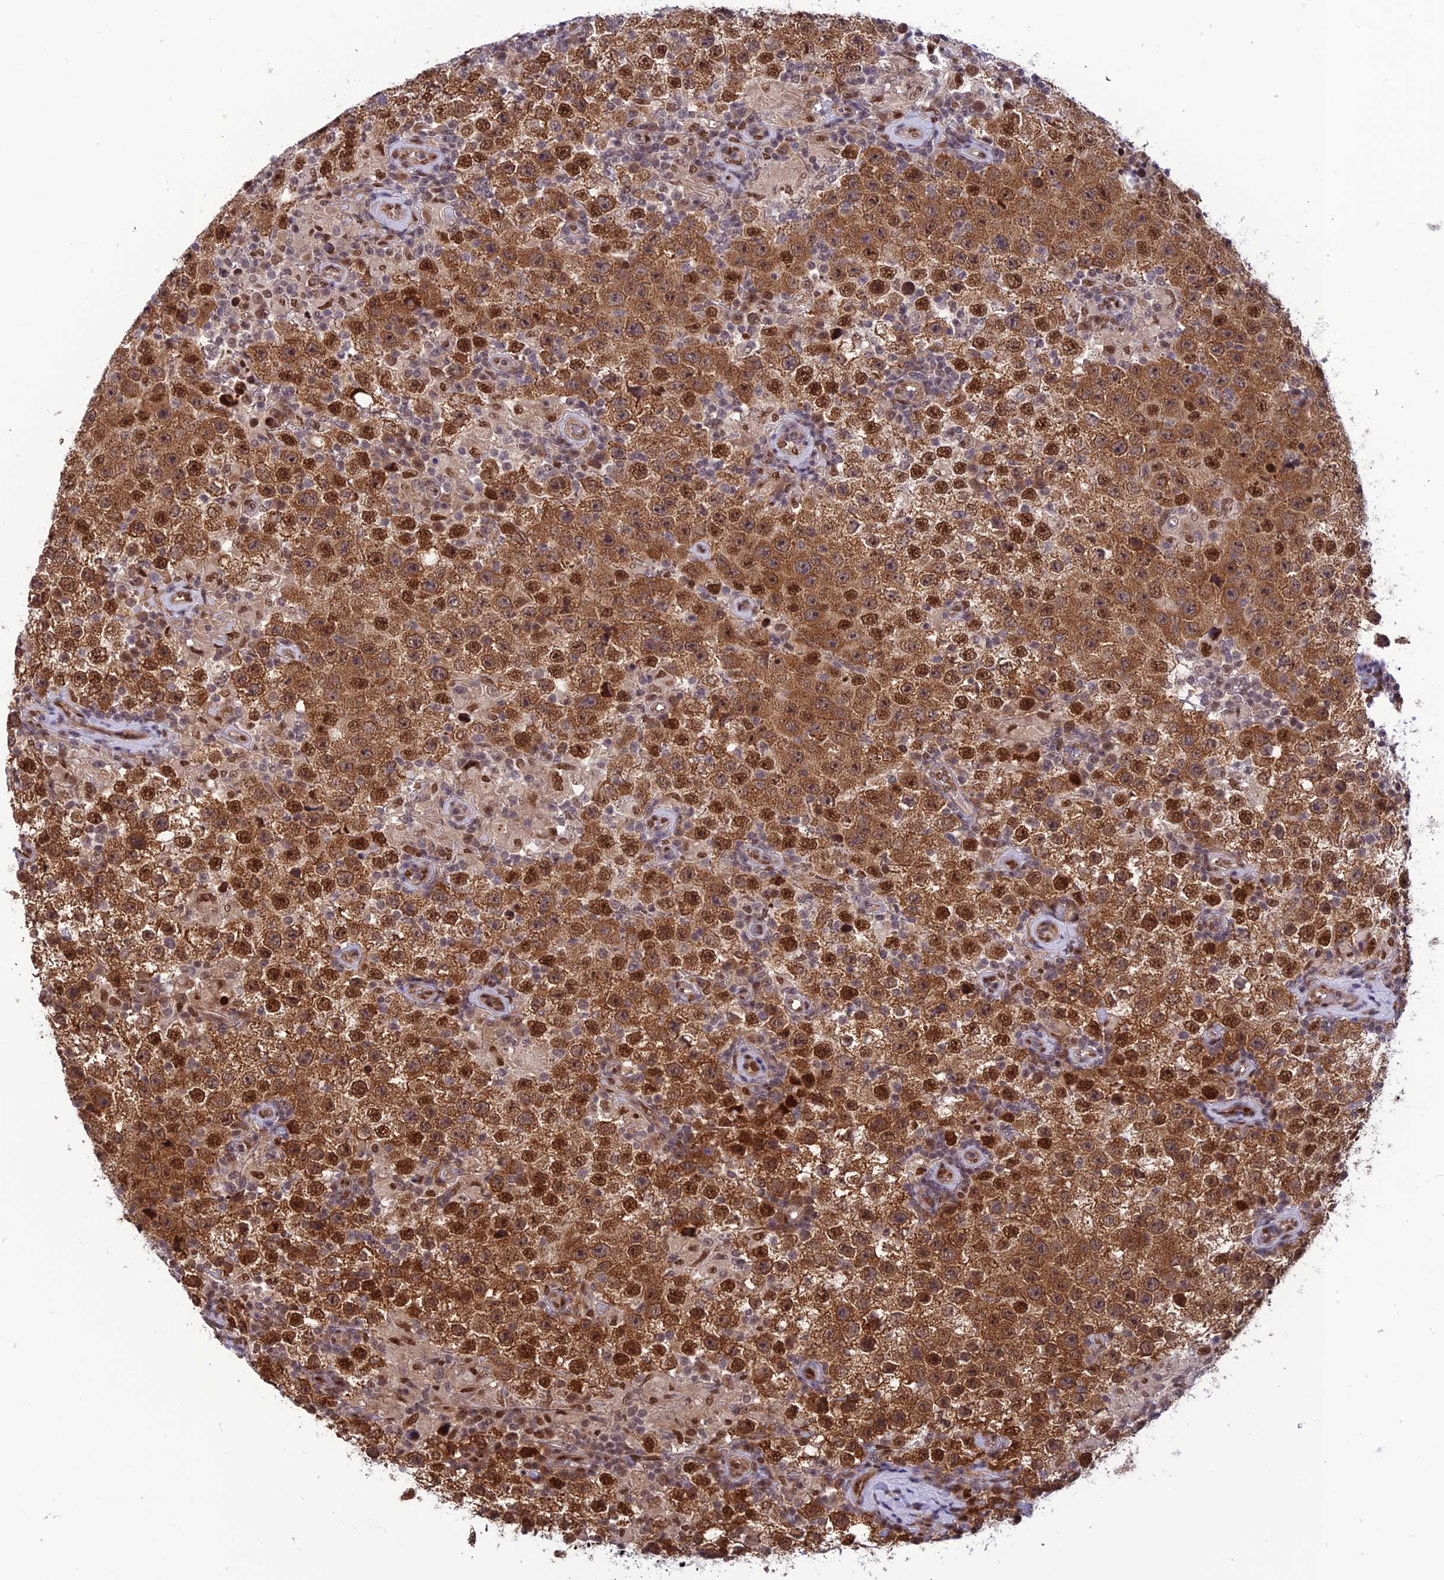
{"staining": {"intensity": "strong", "quantity": ">75%", "location": "cytoplasmic/membranous,nuclear"}, "tissue": "testis cancer", "cell_type": "Tumor cells", "image_type": "cancer", "snomed": [{"axis": "morphology", "description": "Normal tissue, NOS"}, {"axis": "morphology", "description": "Urothelial carcinoma, High grade"}, {"axis": "morphology", "description": "Seminoma, NOS"}, {"axis": "morphology", "description": "Carcinoma, Embryonal, NOS"}, {"axis": "topography", "description": "Urinary bladder"}, {"axis": "topography", "description": "Testis"}], "caption": "Testis cancer (seminoma) stained for a protein (brown) displays strong cytoplasmic/membranous and nuclear positive positivity in about >75% of tumor cells.", "gene": "RTRAF", "patient": {"sex": "male", "age": 41}}